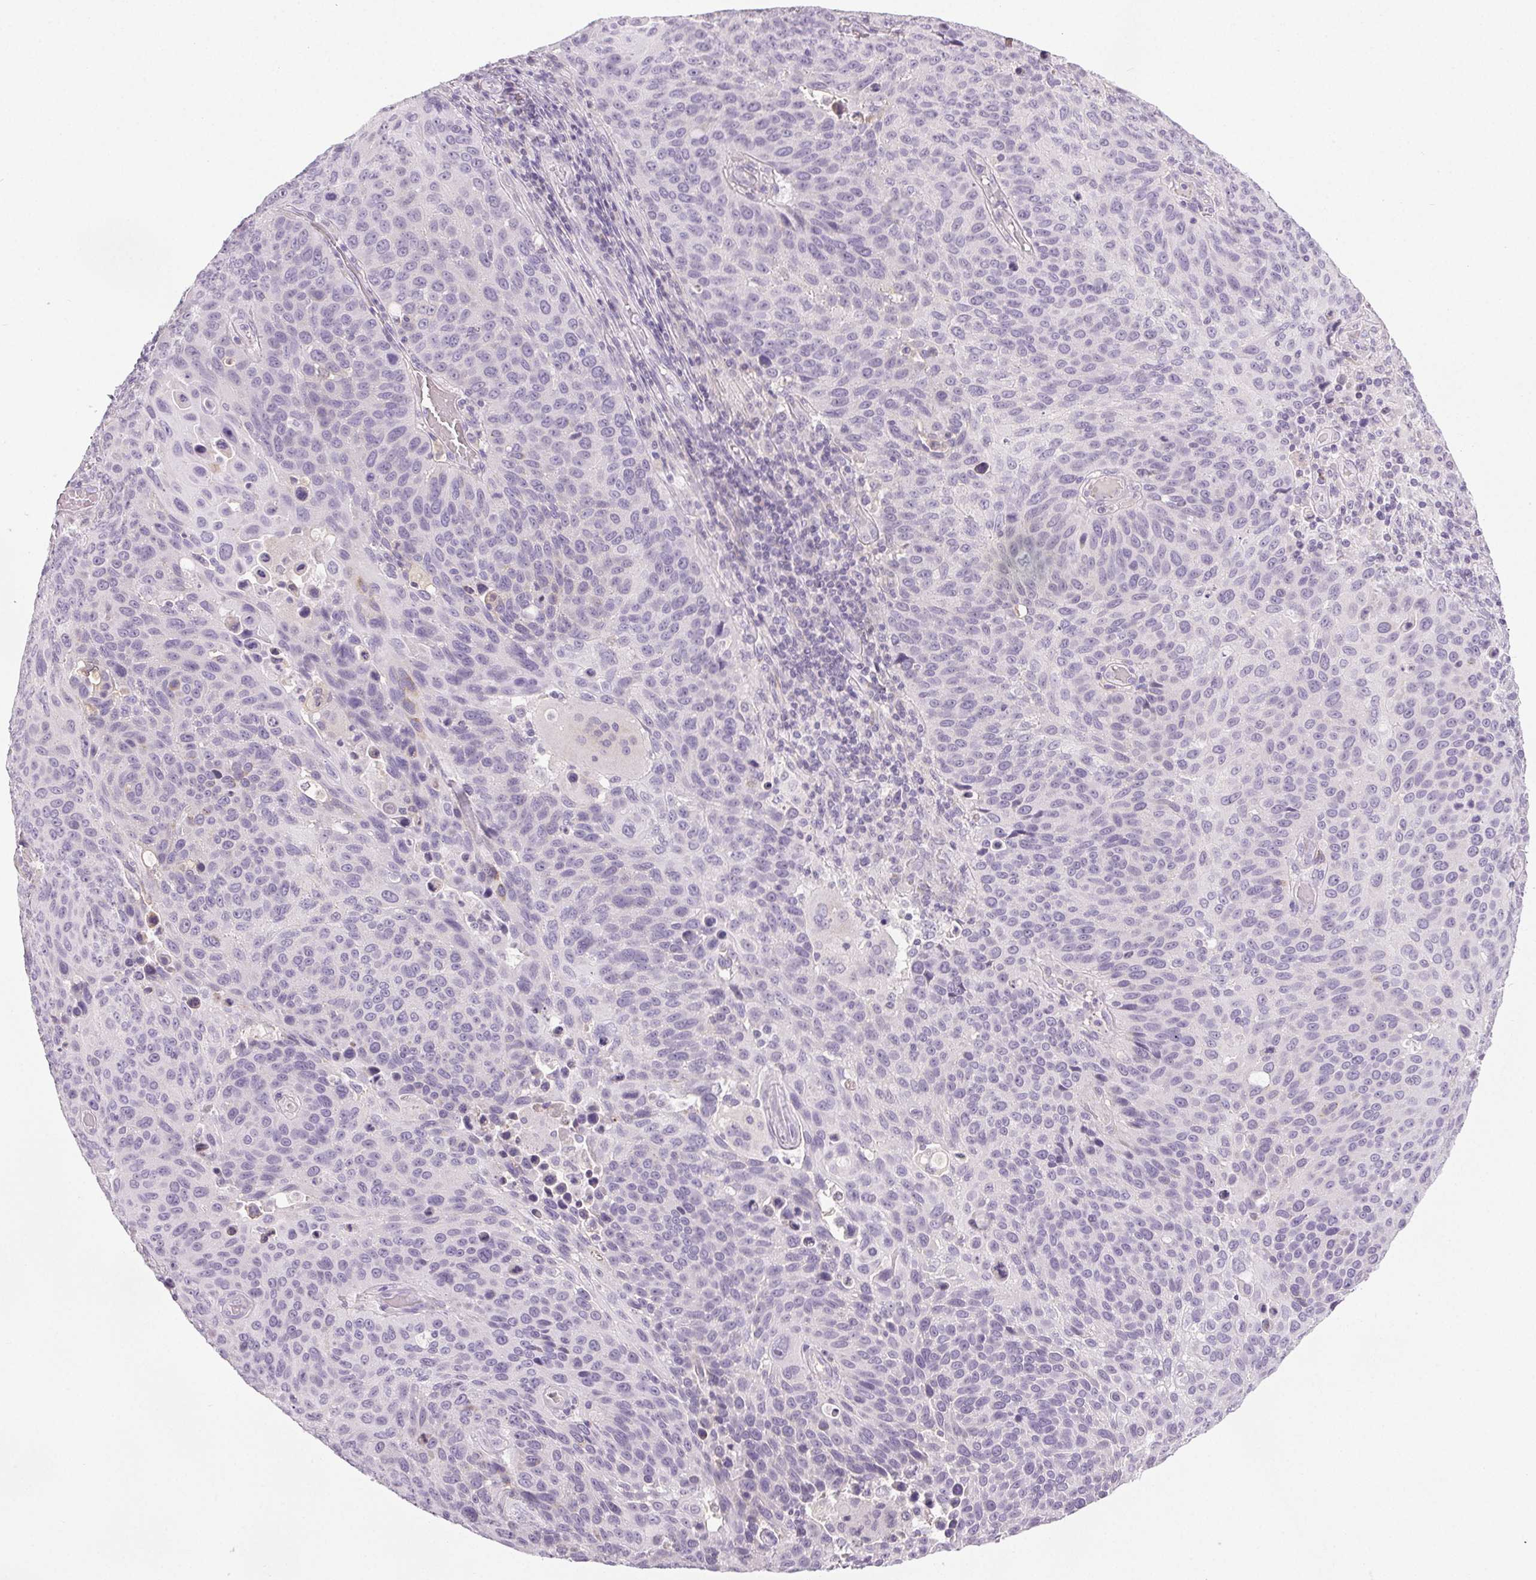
{"staining": {"intensity": "weak", "quantity": "<25%", "location": "cytoplasmic/membranous"}, "tissue": "lung cancer", "cell_type": "Tumor cells", "image_type": "cancer", "snomed": [{"axis": "morphology", "description": "Squamous cell carcinoma, NOS"}, {"axis": "topography", "description": "Lung"}], "caption": "An image of lung cancer stained for a protein exhibits no brown staining in tumor cells.", "gene": "COL7A1", "patient": {"sex": "male", "age": 68}}